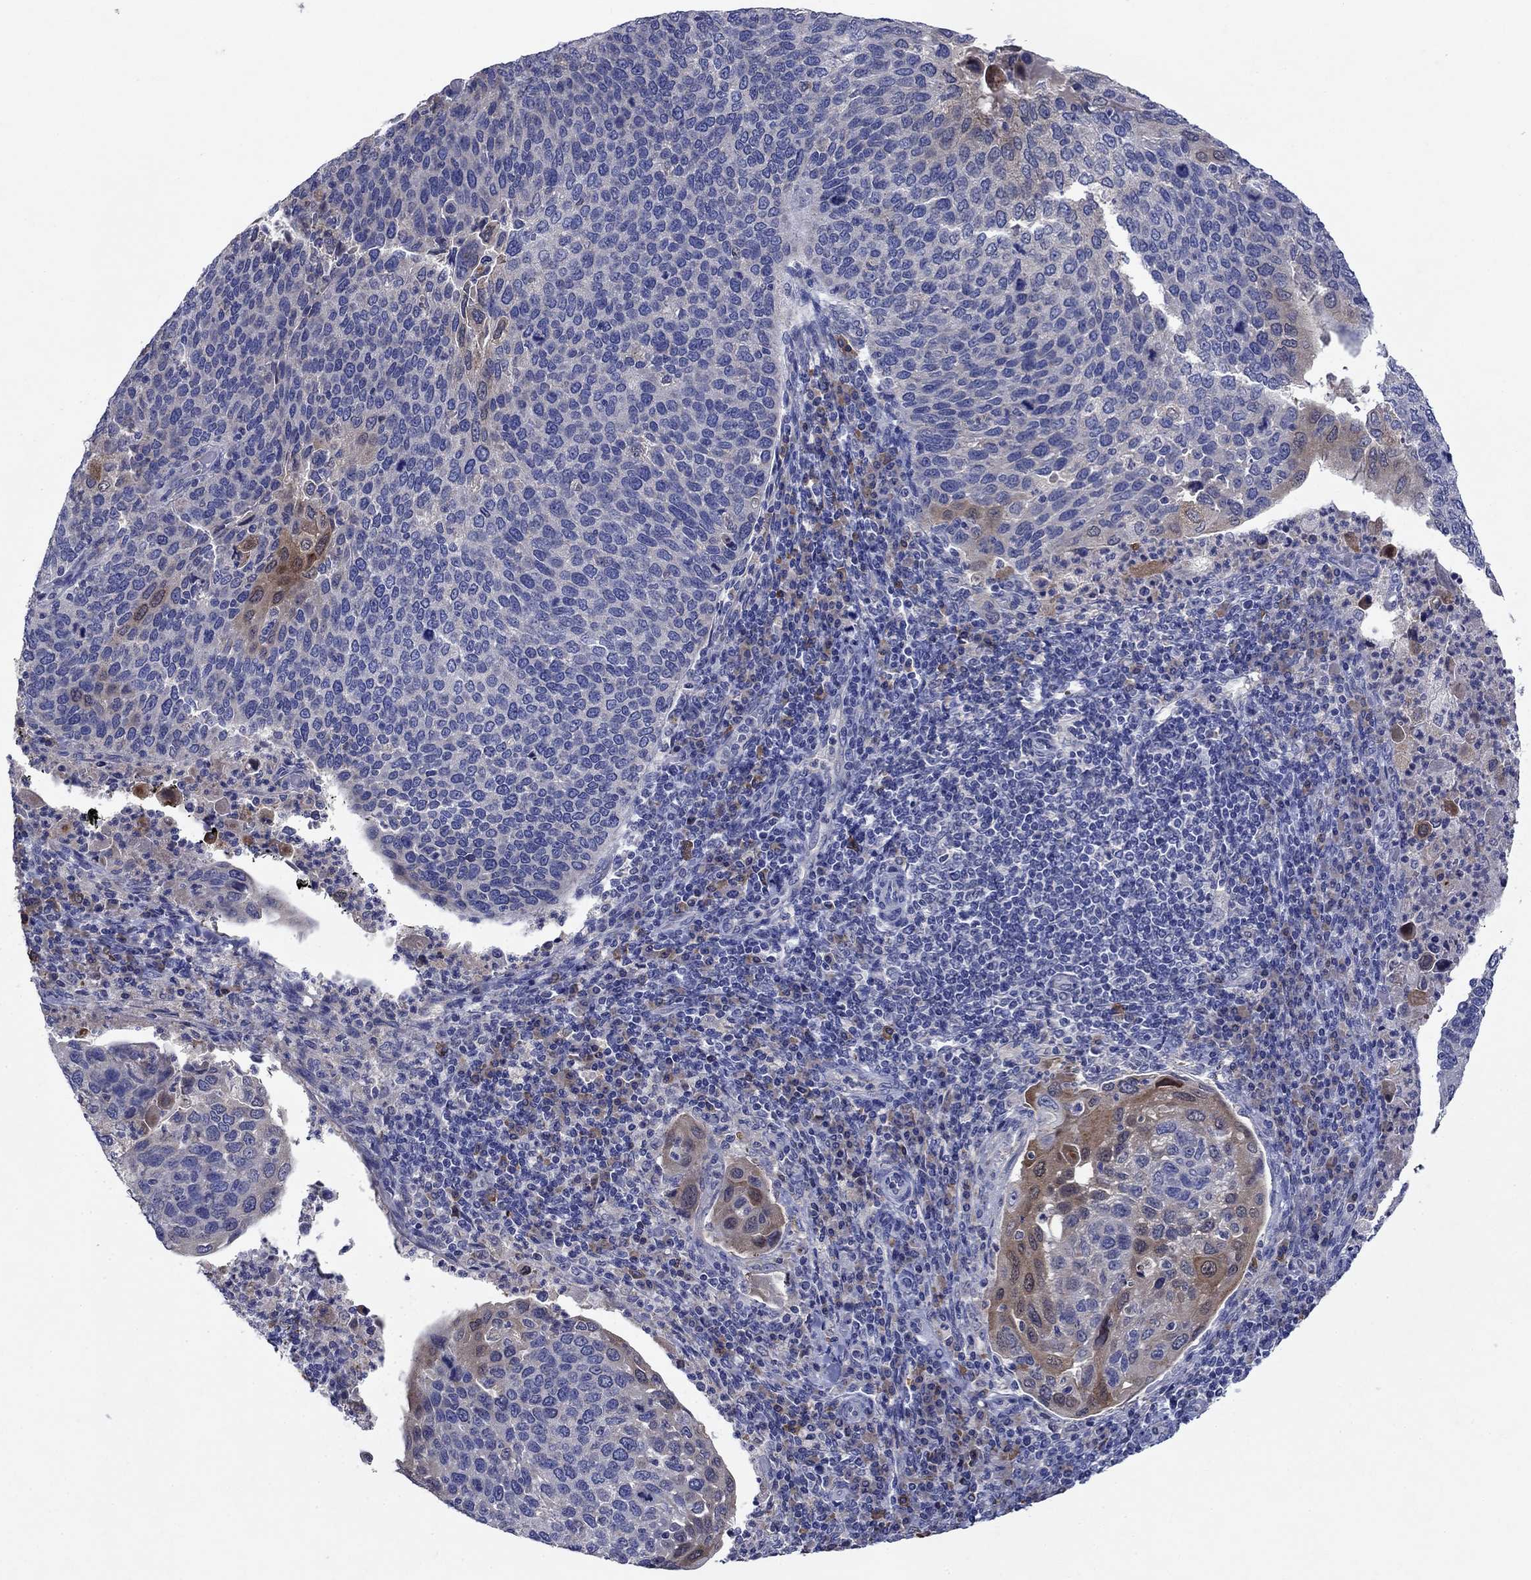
{"staining": {"intensity": "weak", "quantity": "<25%", "location": "cytoplasmic/membranous"}, "tissue": "cervical cancer", "cell_type": "Tumor cells", "image_type": "cancer", "snomed": [{"axis": "morphology", "description": "Squamous cell carcinoma, NOS"}, {"axis": "topography", "description": "Cervix"}], "caption": "There is no significant staining in tumor cells of cervical cancer (squamous cell carcinoma).", "gene": "SULT2B1", "patient": {"sex": "female", "age": 54}}